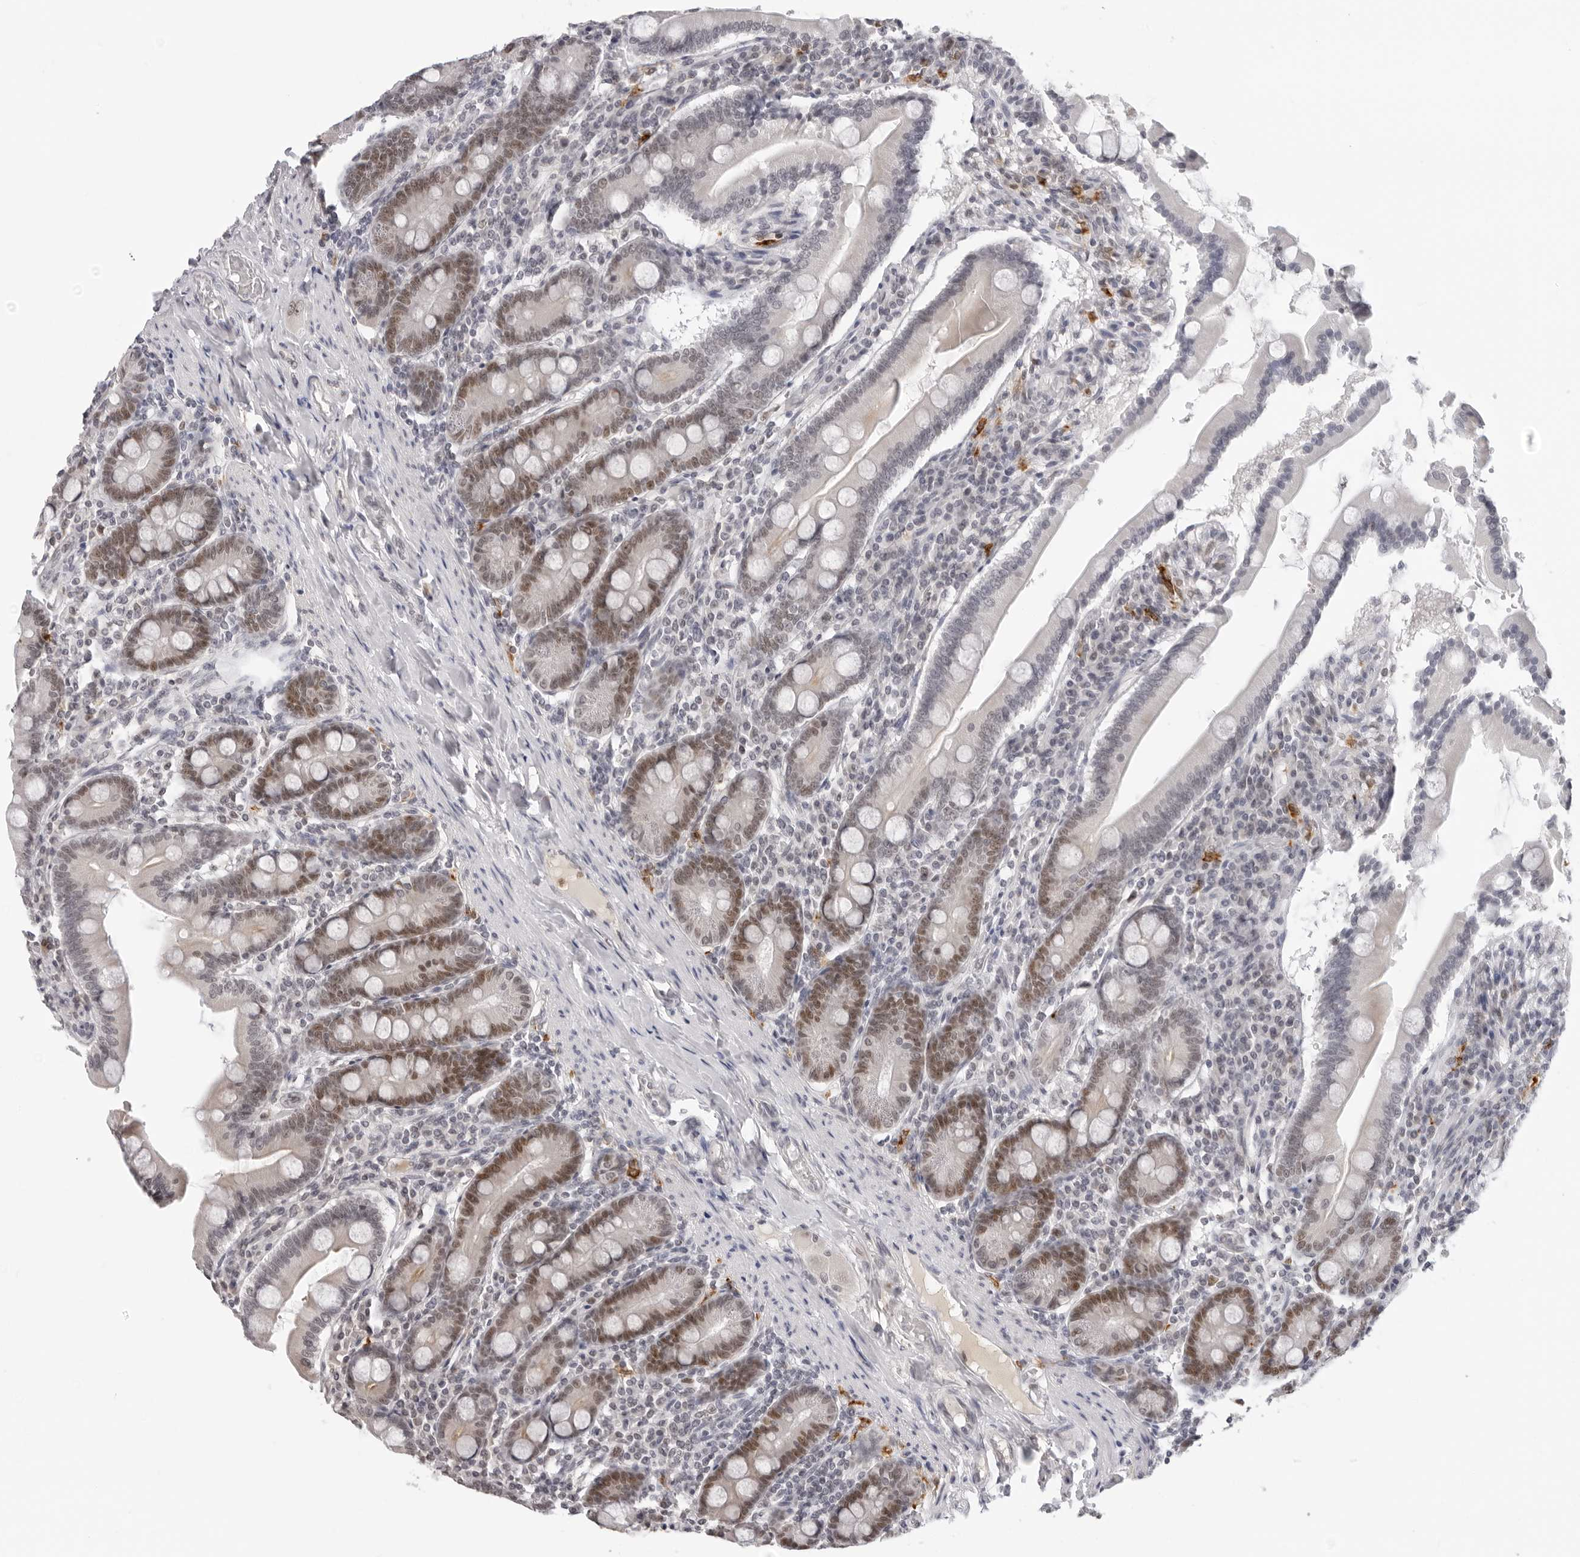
{"staining": {"intensity": "moderate", "quantity": "25%-75%", "location": "cytoplasmic/membranous,nuclear"}, "tissue": "duodenum", "cell_type": "Glandular cells", "image_type": "normal", "snomed": [{"axis": "morphology", "description": "Normal tissue, NOS"}, {"axis": "topography", "description": "Duodenum"}], "caption": "Duodenum stained with DAB (3,3'-diaminobenzidine) immunohistochemistry (IHC) displays medium levels of moderate cytoplasmic/membranous,nuclear staining in about 25%-75% of glandular cells. (Stains: DAB in brown, nuclei in blue, Microscopy: brightfield microscopy at high magnification).", "gene": "MSH6", "patient": {"sex": "male", "age": 50}}